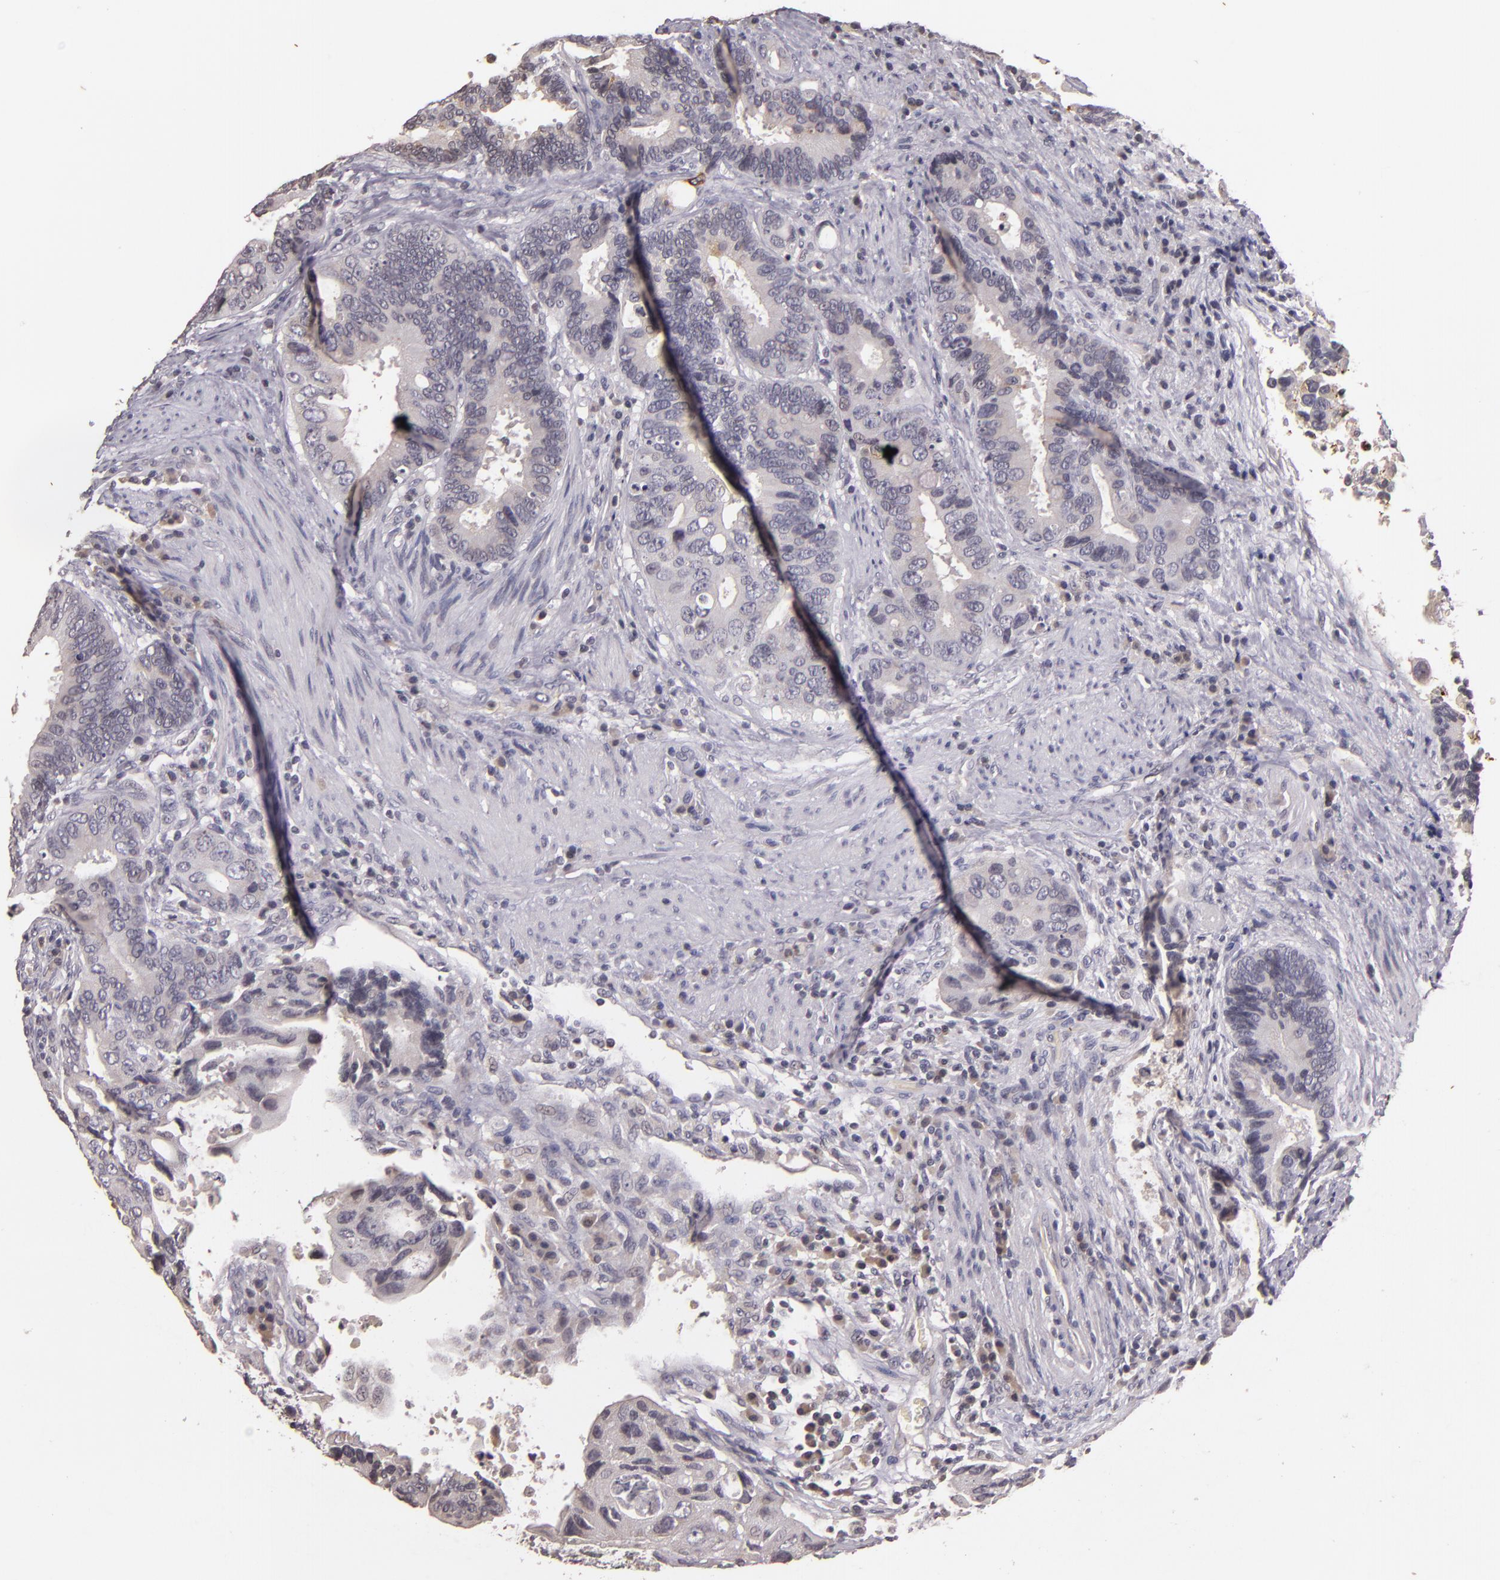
{"staining": {"intensity": "negative", "quantity": "none", "location": "none"}, "tissue": "colorectal cancer", "cell_type": "Tumor cells", "image_type": "cancer", "snomed": [{"axis": "morphology", "description": "Adenocarcinoma, NOS"}, {"axis": "topography", "description": "Rectum"}], "caption": "Immunohistochemical staining of colorectal cancer (adenocarcinoma) exhibits no significant staining in tumor cells.", "gene": "TFF1", "patient": {"sex": "female", "age": 67}}